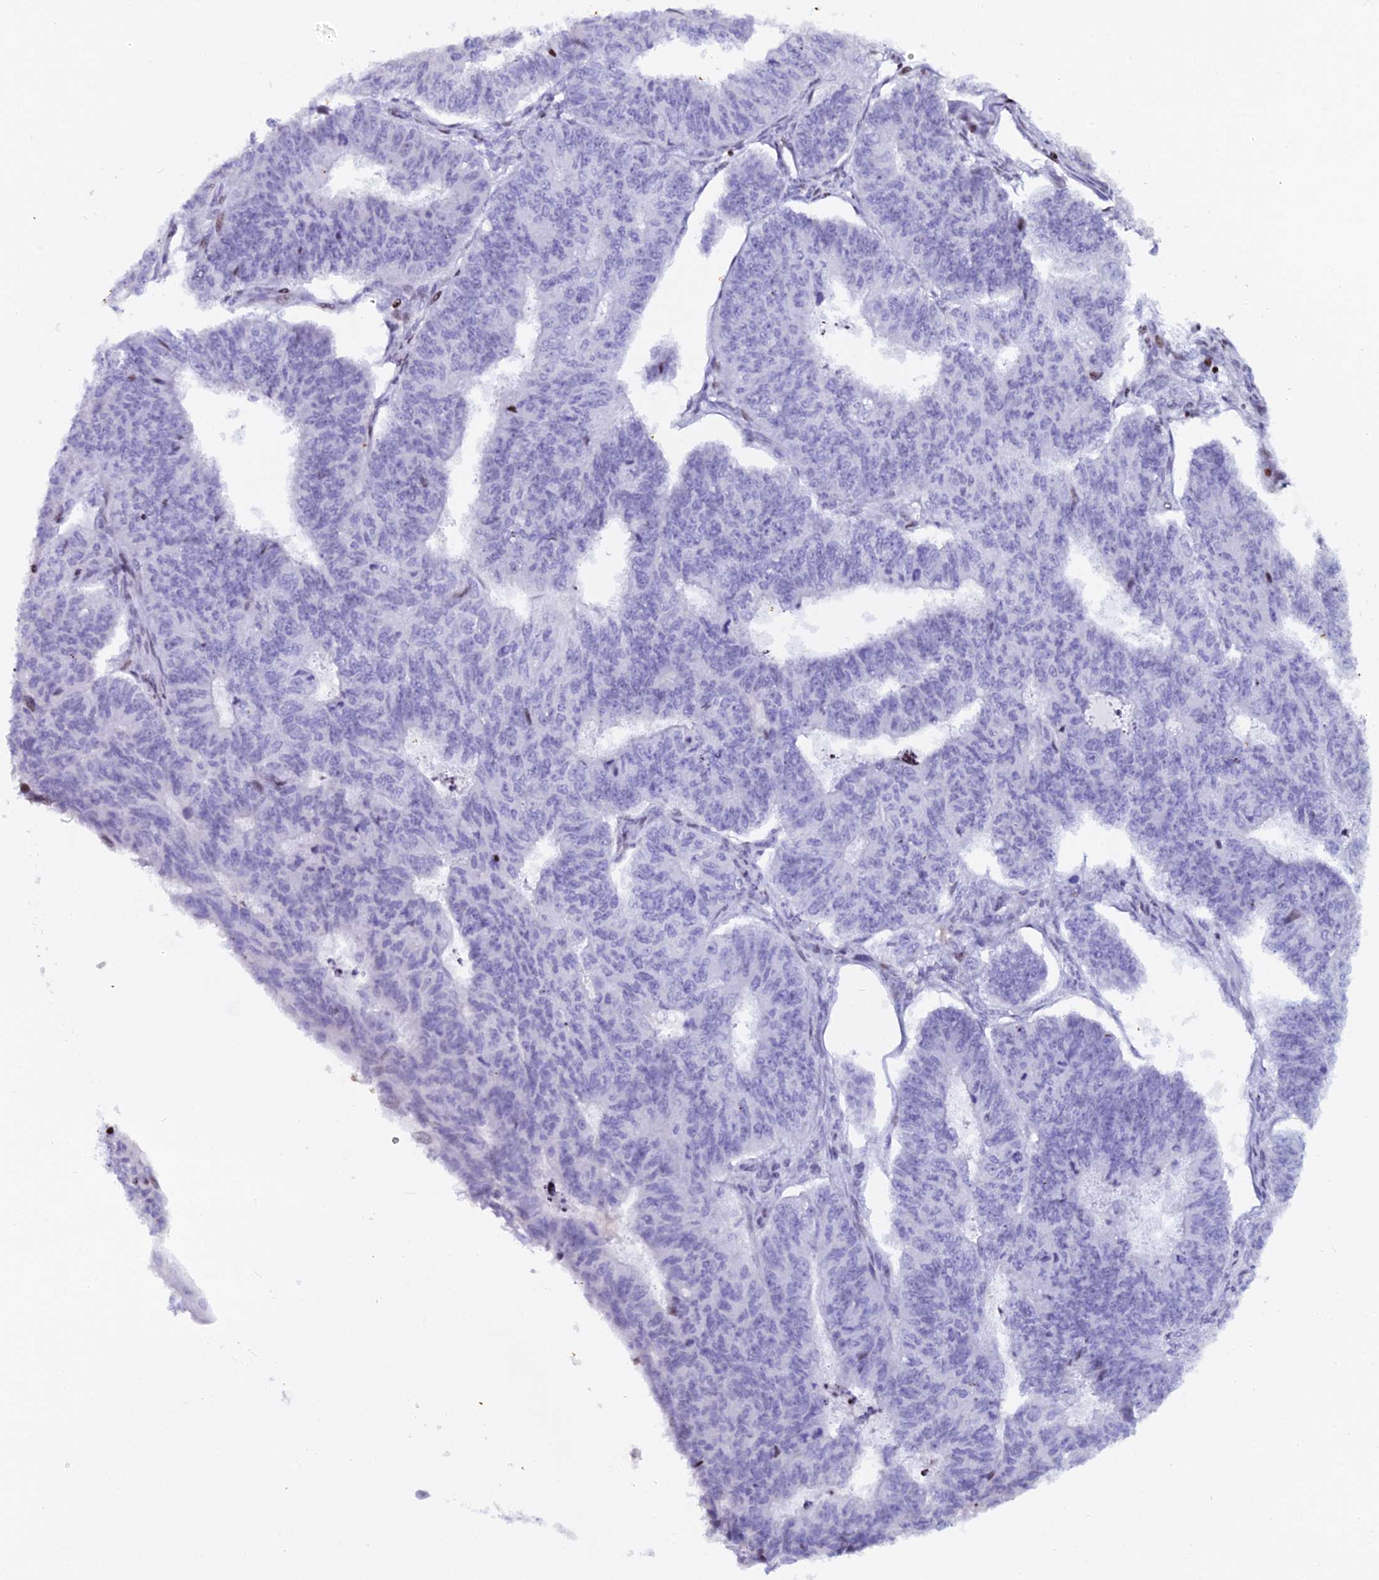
{"staining": {"intensity": "negative", "quantity": "none", "location": "none"}, "tissue": "endometrial cancer", "cell_type": "Tumor cells", "image_type": "cancer", "snomed": [{"axis": "morphology", "description": "Adenocarcinoma, NOS"}, {"axis": "topography", "description": "Endometrium"}], "caption": "Immunohistochemical staining of human endometrial cancer (adenocarcinoma) shows no significant positivity in tumor cells. The staining was performed using DAB (3,3'-diaminobenzidine) to visualize the protein expression in brown, while the nuclei were stained in blue with hematoxylin (Magnification: 20x).", "gene": "MYNN", "patient": {"sex": "female", "age": 32}}